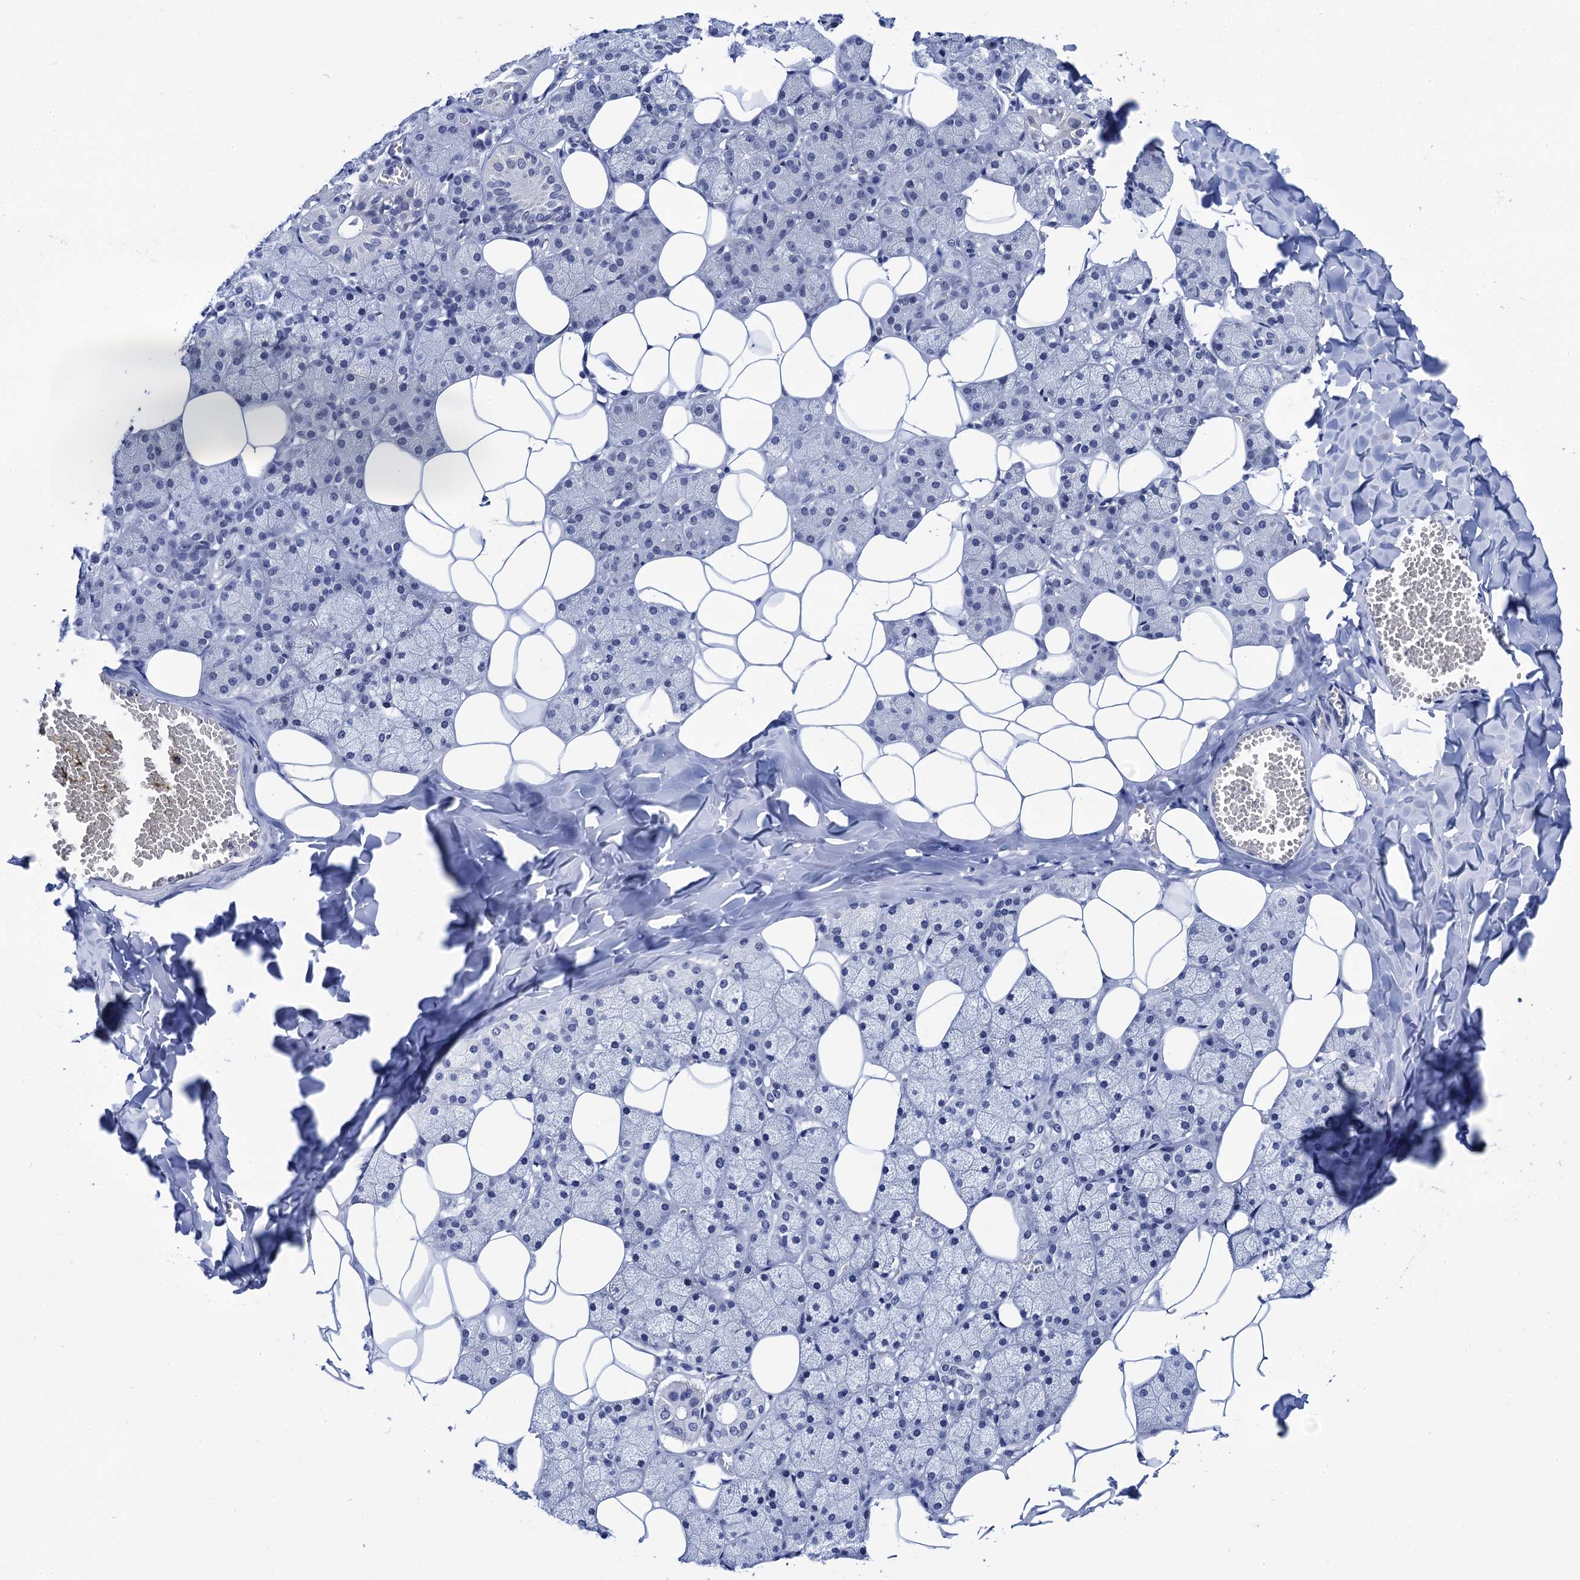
{"staining": {"intensity": "negative", "quantity": "none", "location": "none"}, "tissue": "salivary gland", "cell_type": "Glandular cells", "image_type": "normal", "snomed": [{"axis": "morphology", "description": "Normal tissue, NOS"}, {"axis": "topography", "description": "Salivary gland"}], "caption": "DAB immunohistochemical staining of benign human salivary gland shows no significant staining in glandular cells. (DAB (3,3'-diaminobenzidine) immunohistochemistry (IHC) with hematoxylin counter stain).", "gene": "C16orf87", "patient": {"sex": "female", "age": 33}}